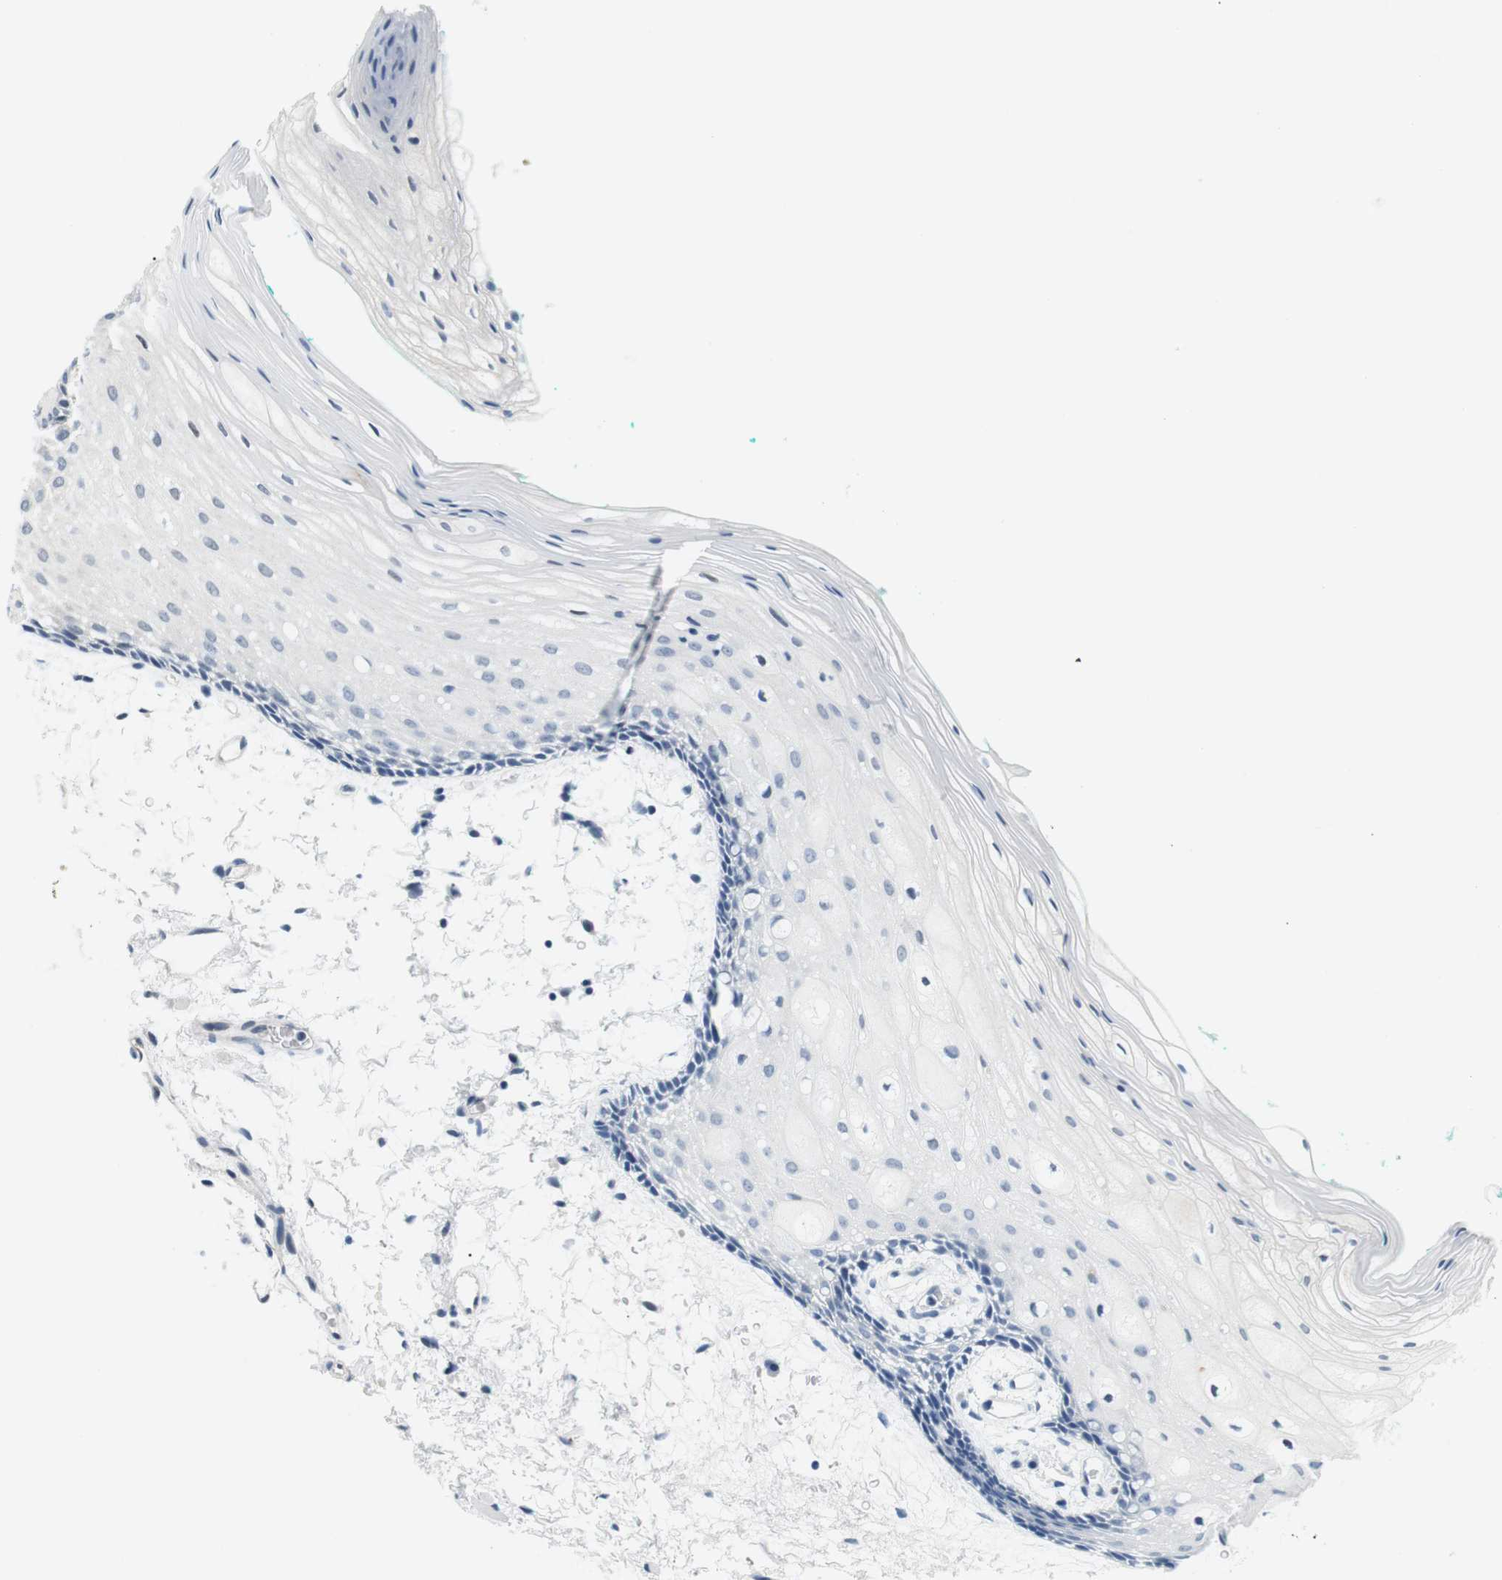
{"staining": {"intensity": "negative", "quantity": "none", "location": "none"}, "tissue": "oral mucosa", "cell_type": "Squamous epithelial cells", "image_type": "normal", "snomed": [{"axis": "morphology", "description": "Normal tissue, NOS"}, {"axis": "topography", "description": "Skeletal muscle"}, {"axis": "topography", "description": "Oral tissue"}, {"axis": "topography", "description": "Peripheral nerve tissue"}], "caption": "The immunohistochemistry (IHC) photomicrograph has no significant expression in squamous epithelial cells of oral mucosa. The staining is performed using DAB brown chromogen with nuclei counter-stained in using hematoxylin.", "gene": "CSNK2B", "patient": {"sex": "female", "age": 84}}